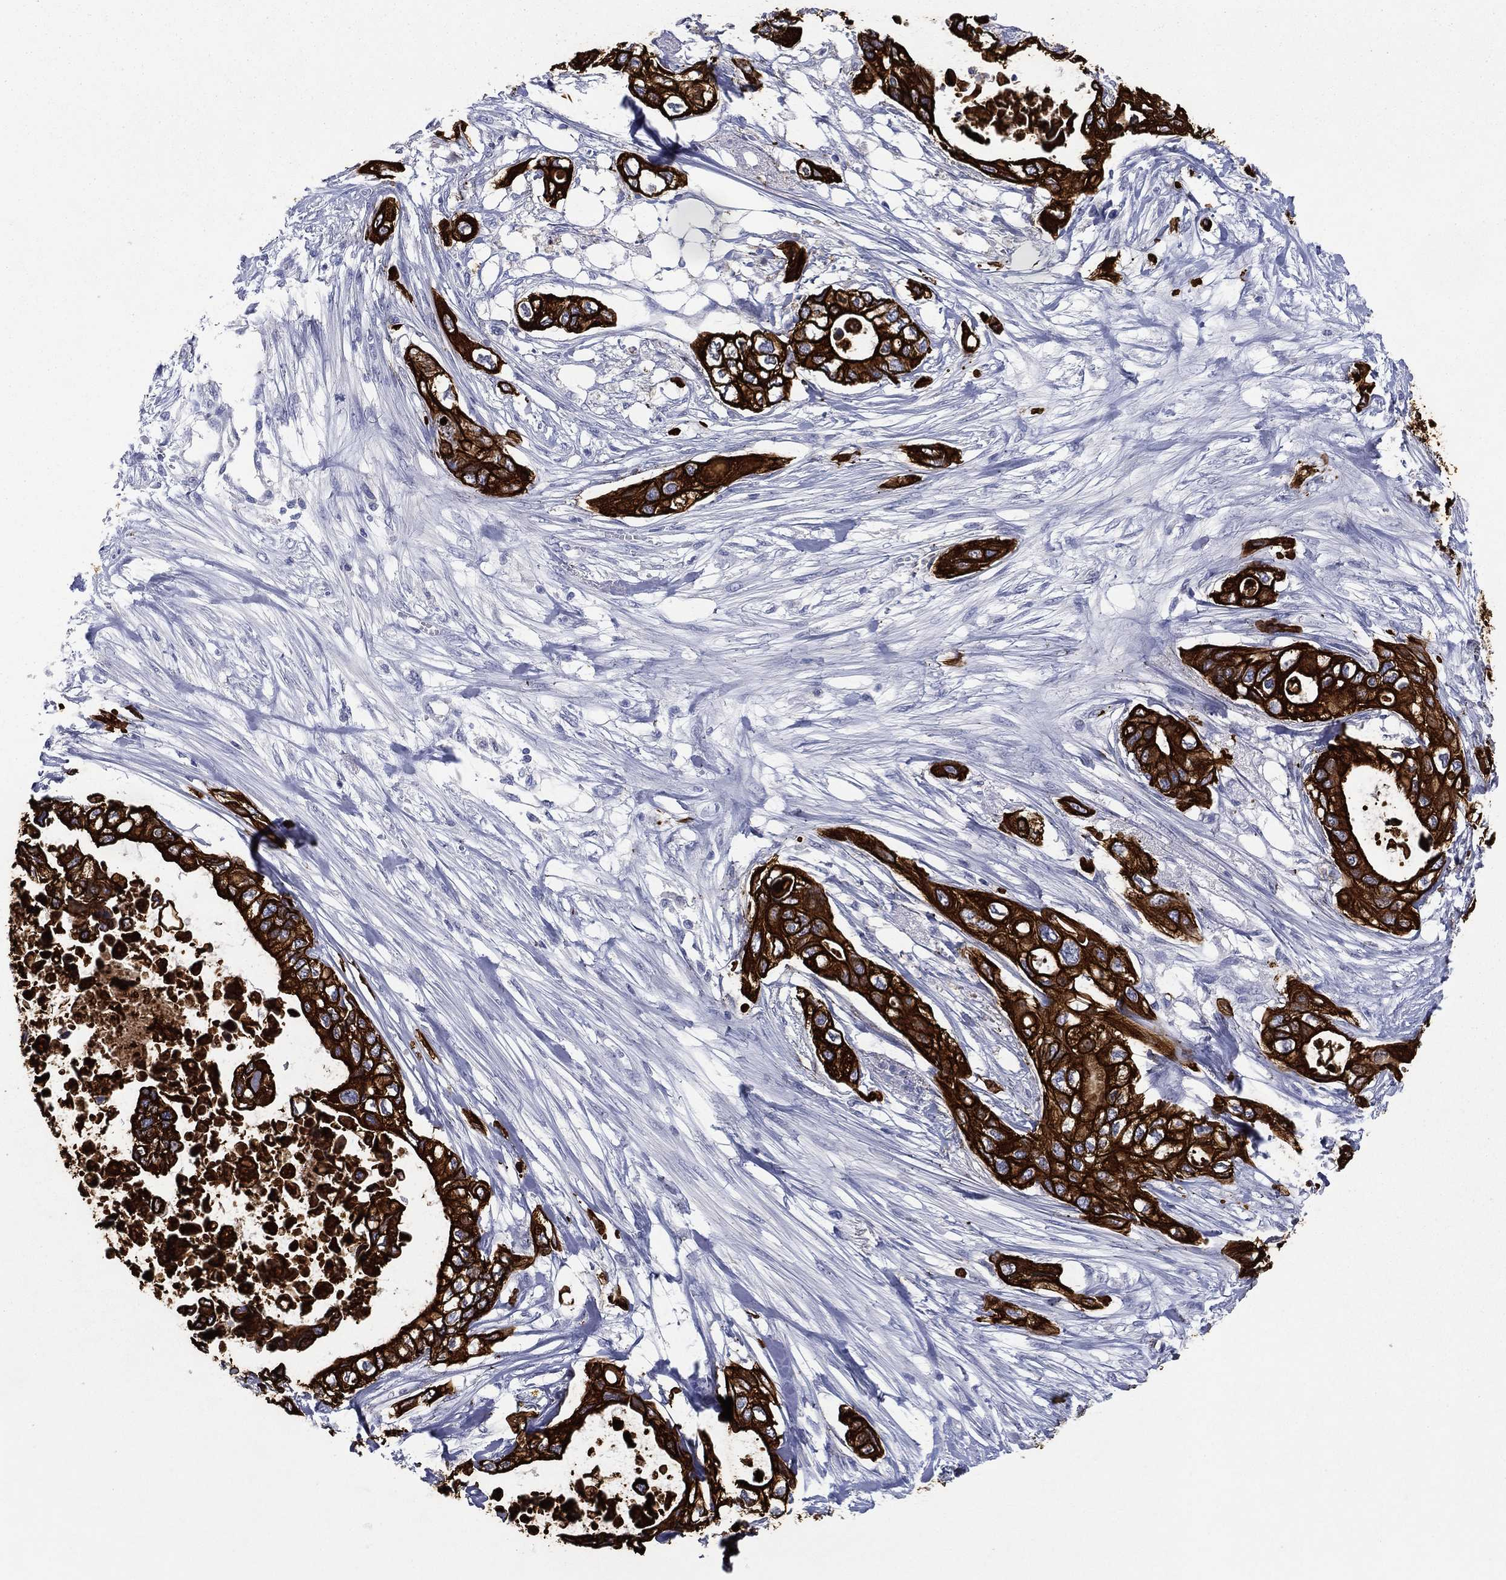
{"staining": {"intensity": "strong", "quantity": ">75%", "location": "cytoplasmic/membranous"}, "tissue": "pancreatic cancer", "cell_type": "Tumor cells", "image_type": "cancer", "snomed": [{"axis": "morphology", "description": "Adenocarcinoma, NOS"}, {"axis": "topography", "description": "Pancreas"}], "caption": "Immunohistochemistry (IHC) of human pancreatic adenocarcinoma displays high levels of strong cytoplasmic/membranous staining in about >75% of tumor cells. (DAB IHC with brightfield microscopy, high magnification).", "gene": "KRT7", "patient": {"sex": "female", "age": 63}}